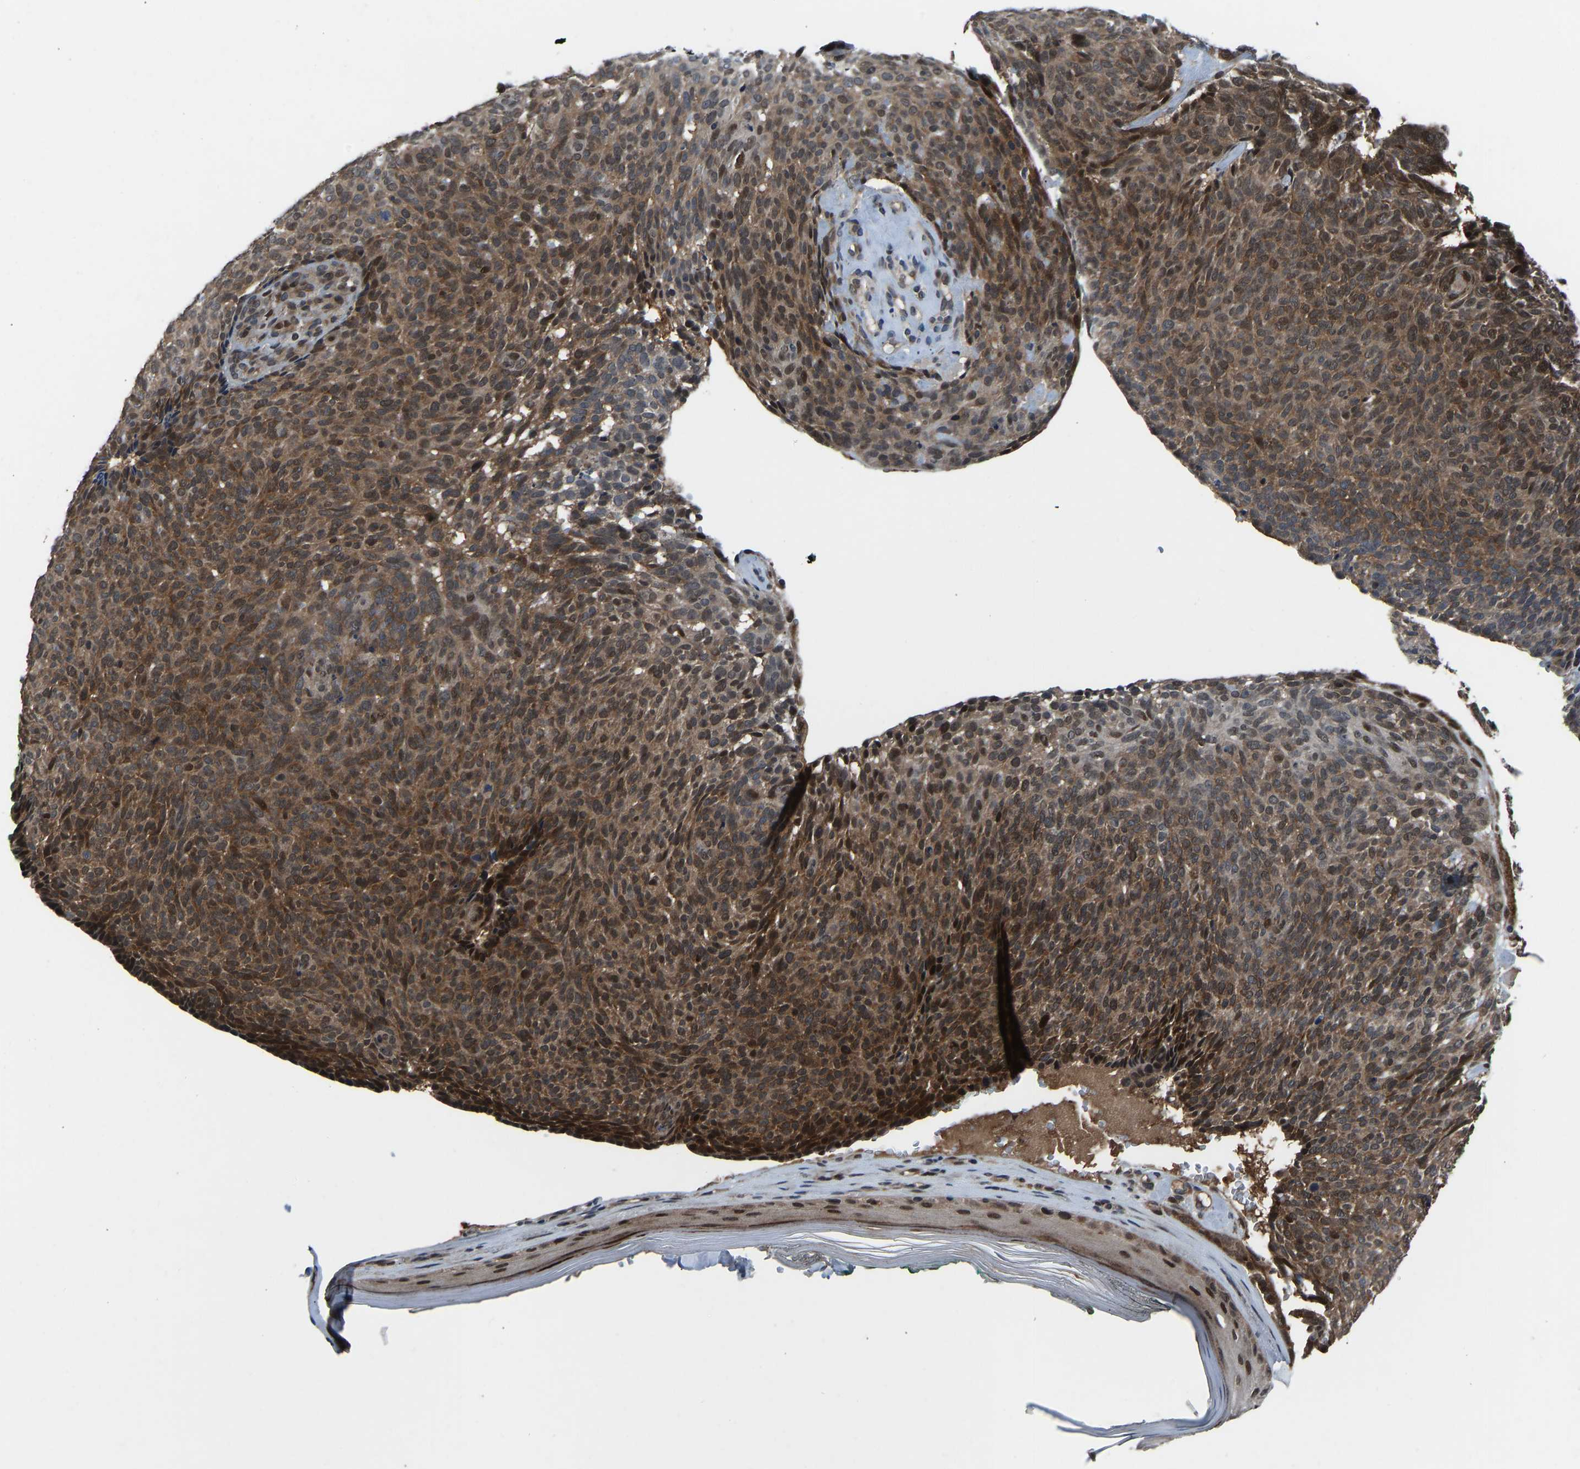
{"staining": {"intensity": "moderate", "quantity": ">75%", "location": "cytoplasmic/membranous,nuclear"}, "tissue": "skin cancer", "cell_type": "Tumor cells", "image_type": "cancer", "snomed": [{"axis": "morphology", "description": "Basal cell carcinoma"}, {"axis": "topography", "description": "Skin"}], "caption": "A histopathology image of skin cancer stained for a protein shows moderate cytoplasmic/membranous and nuclear brown staining in tumor cells. (IHC, brightfield microscopy, high magnification).", "gene": "RLIM", "patient": {"sex": "male", "age": 61}}